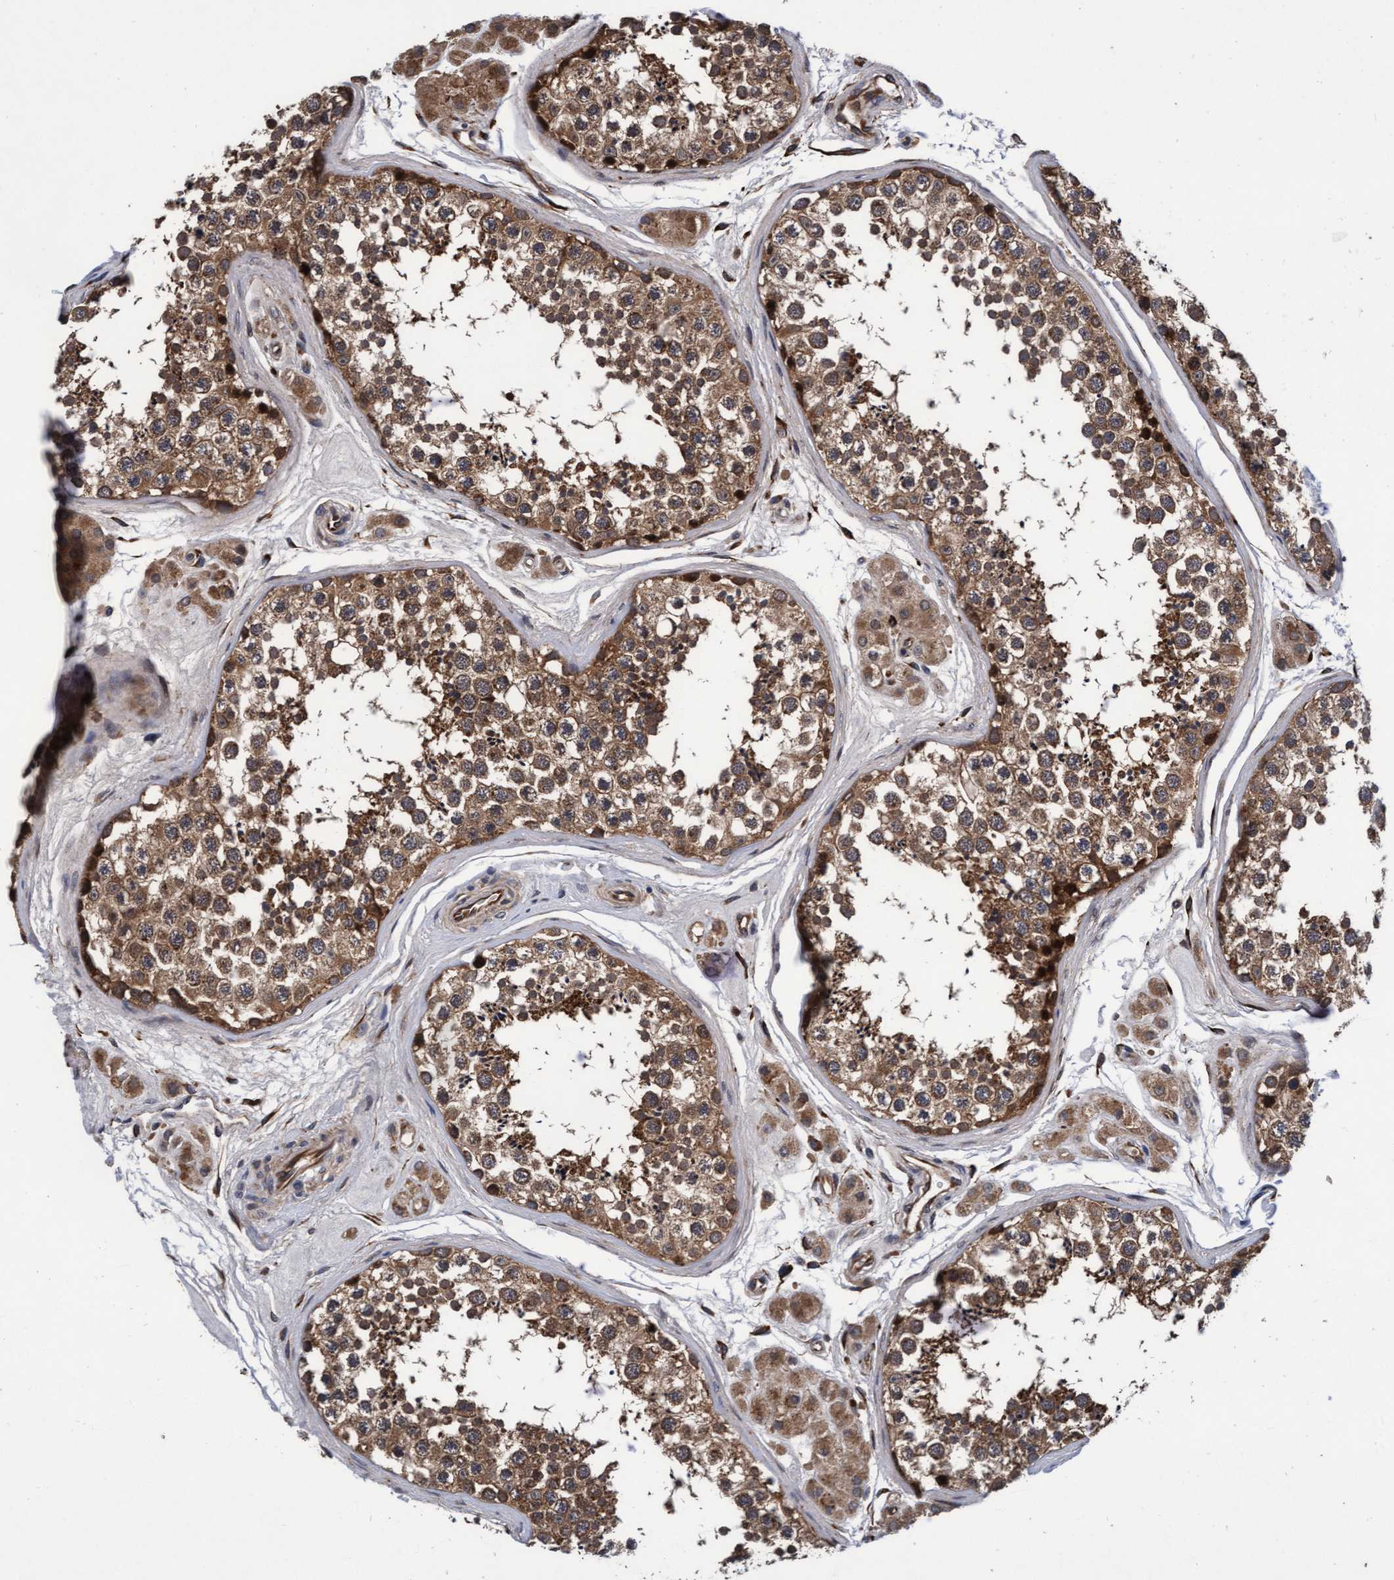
{"staining": {"intensity": "moderate", "quantity": ">75%", "location": "cytoplasmic/membranous"}, "tissue": "testis", "cell_type": "Cells in seminiferous ducts", "image_type": "normal", "snomed": [{"axis": "morphology", "description": "Normal tissue, NOS"}, {"axis": "topography", "description": "Testis"}], "caption": "DAB immunohistochemical staining of unremarkable human testis displays moderate cytoplasmic/membranous protein expression in about >75% of cells in seminiferous ducts. (IHC, brightfield microscopy, high magnification).", "gene": "EFCAB13", "patient": {"sex": "male", "age": 56}}